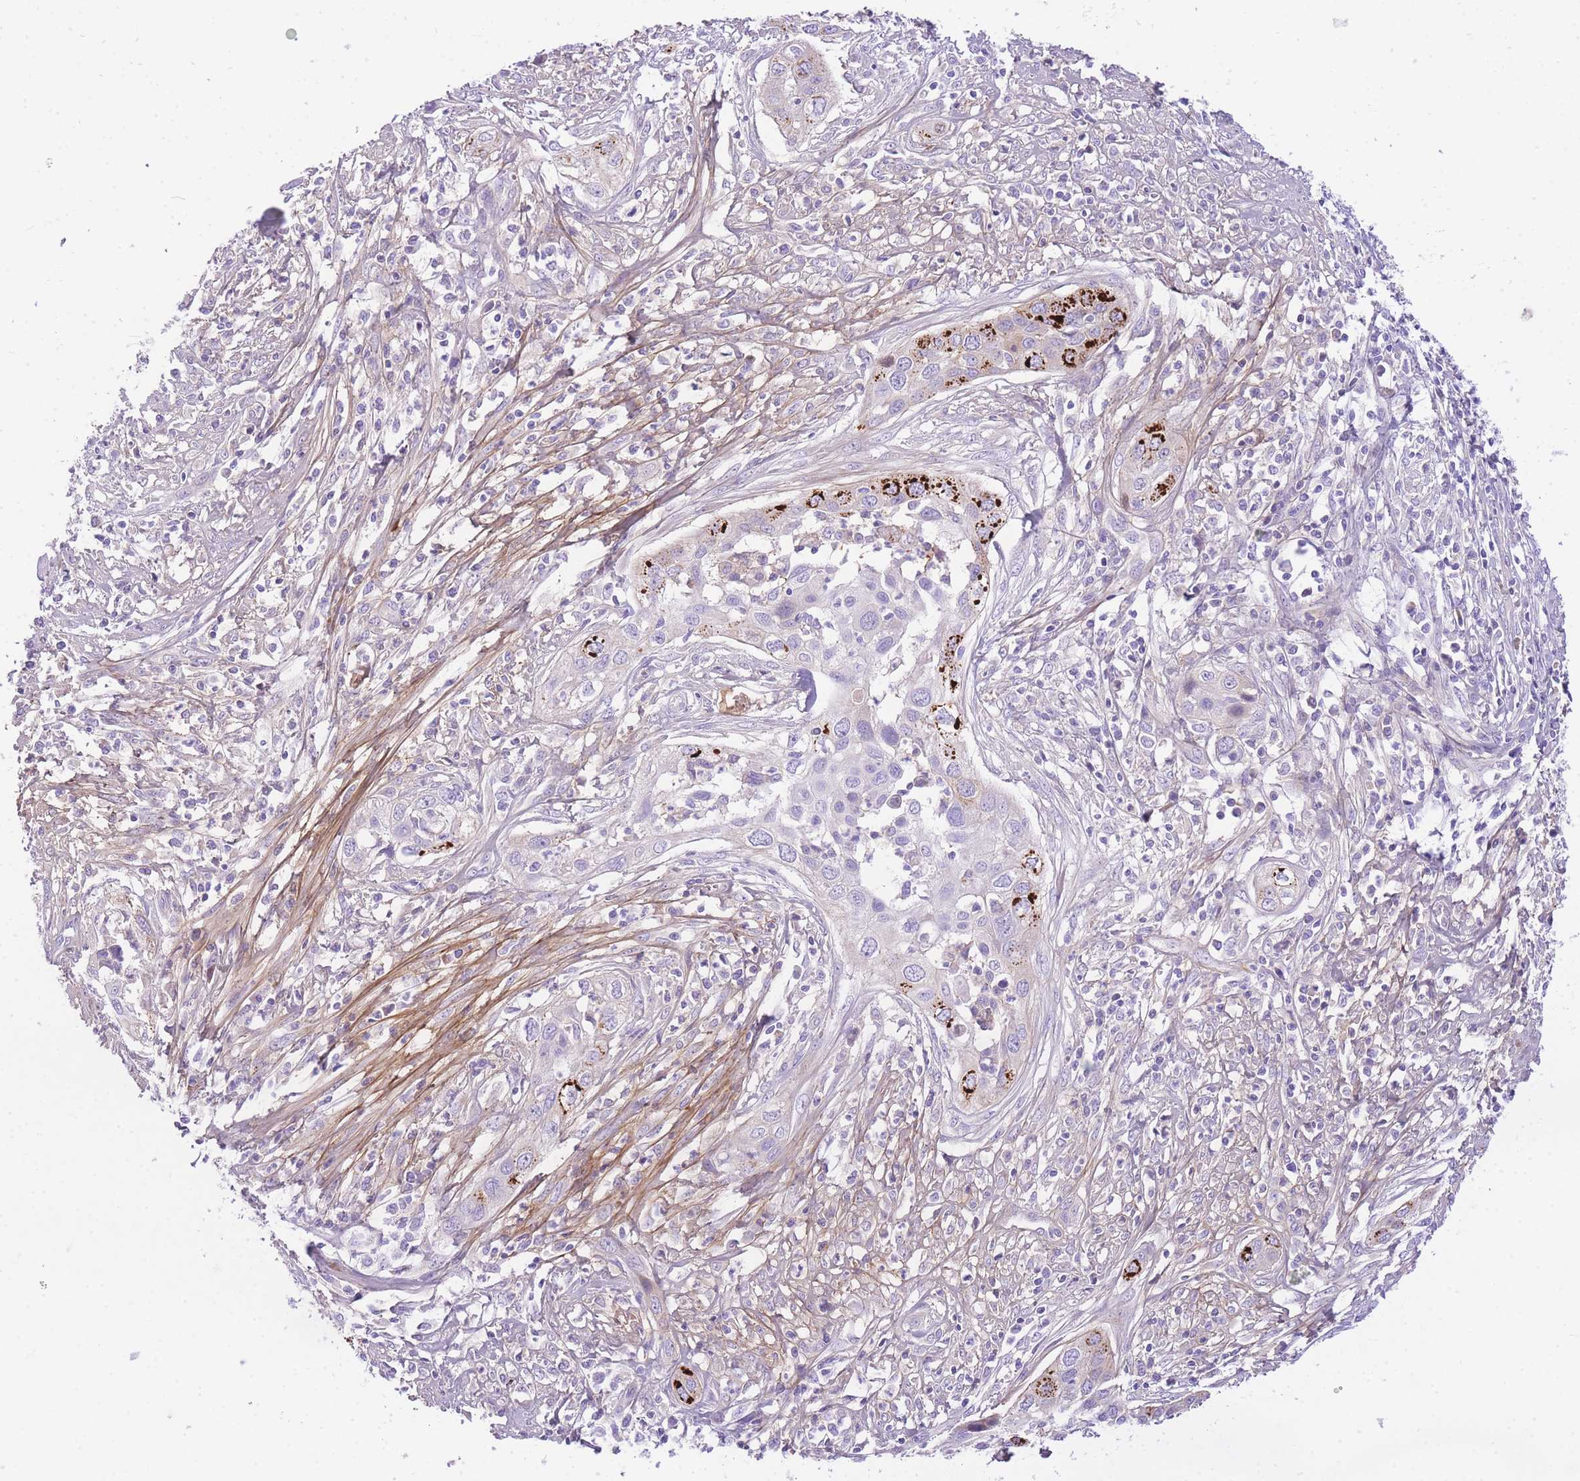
{"staining": {"intensity": "strong", "quantity": "<25%", "location": "cytoplasmic/membranous"}, "tissue": "cervical cancer", "cell_type": "Tumor cells", "image_type": "cancer", "snomed": [{"axis": "morphology", "description": "Squamous cell carcinoma, NOS"}, {"axis": "topography", "description": "Cervix"}], "caption": "Immunohistochemistry (IHC) micrograph of human squamous cell carcinoma (cervical) stained for a protein (brown), which reveals medium levels of strong cytoplasmic/membranous staining in approximately <25% of tumor cells.", "gene": "LIPH", "patient": {"sex": "female", "age": 34}}